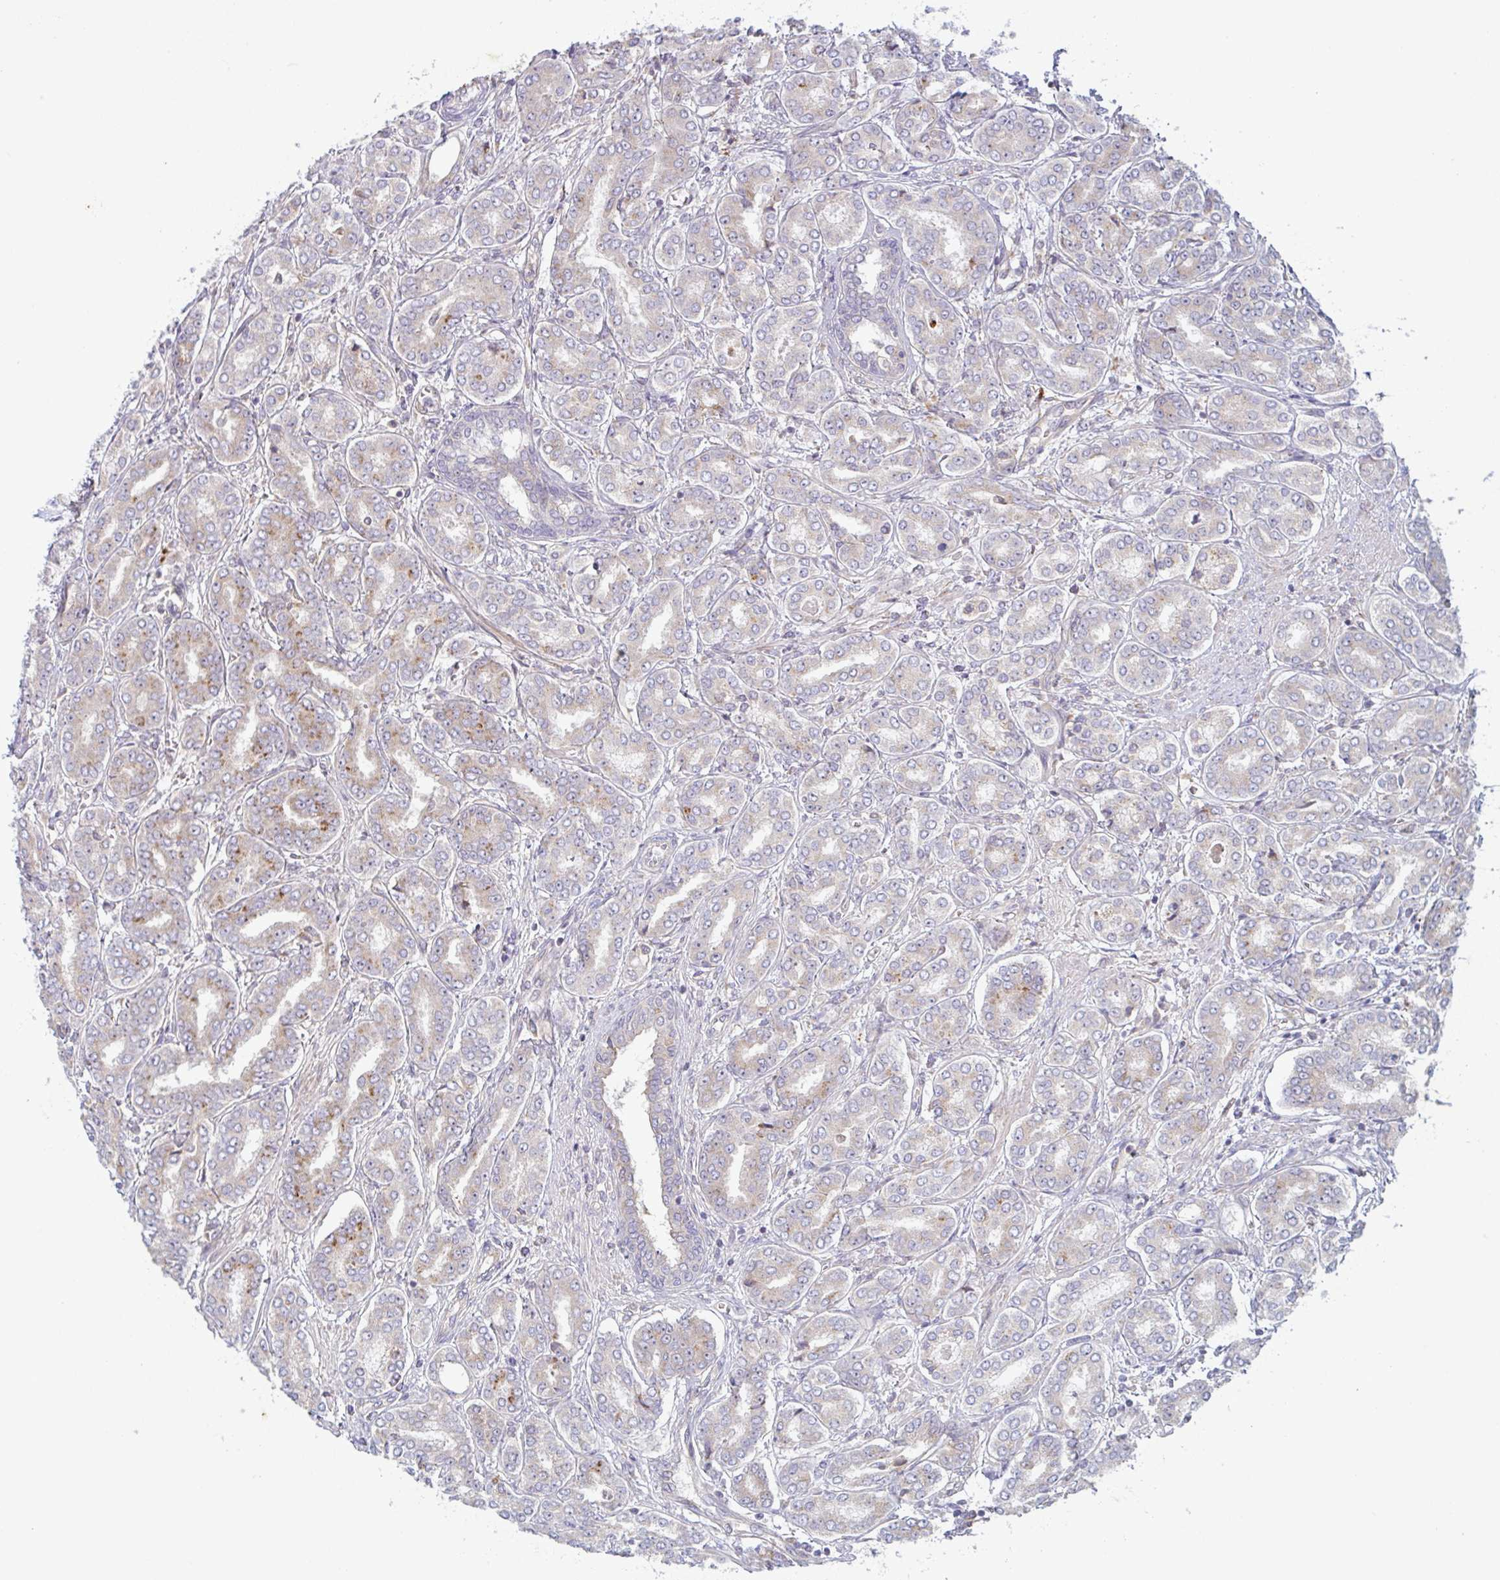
{"staining": {"intensity": "moderate", "quantity": "<25%", "location": "cytoplasmic/membranous"}, "tissue": "prostate cancer", "cell_type": "Tumor cells", "image_type": "cancer", "snomed": [{"axis": "morphology", "description": "Adenocarcinoma, High grade"}, {"axis": "topography", "description": "Prostate"}], "caption": "Brown immunohistochemical staining in prostate adenocarcinoma (high-grade) demonstrates moderate cytoplasmic/membranous expression in approximately <25% of tumor cells. (DAB (3,3'-diaminobenzidine) IHC, brown staining for protein, blue staining for nuclei).", "gene": "RIT1", "patient": {"sex": "male", "age": 72}}